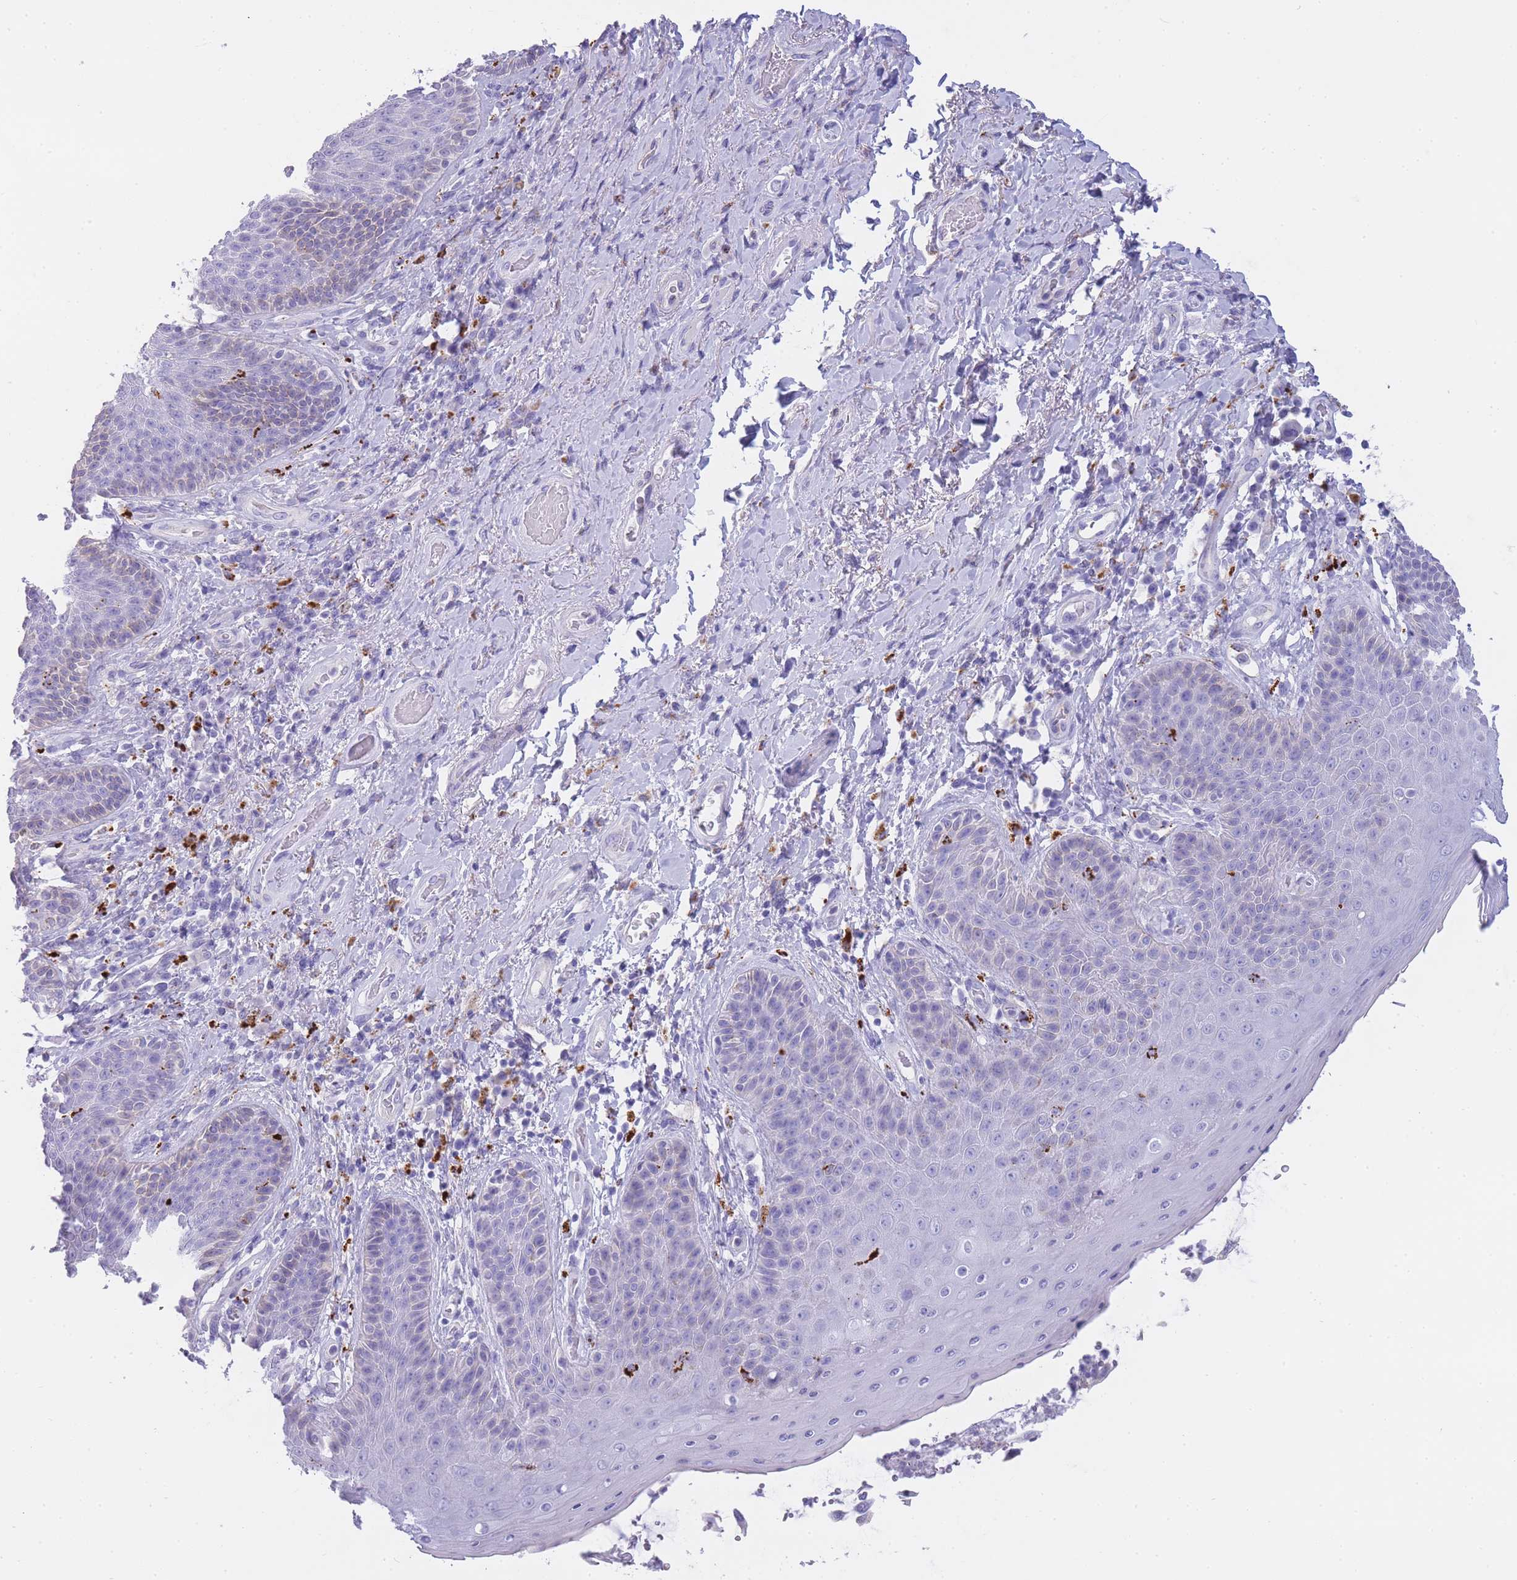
{"staining": {"intensity": "negative", "quantity": "none", "location": "none"}, "tissue": "skin", "cell_type": "Epidermal cells", "image_type": "normal", "snomed": [{"axis": "morphology", "description": "Normal tissue, NOS"}, {"axis": "topography", "description": "Anal"}], "caption": "A high-resolution histopathology image shows IHC staining of benign skin, which demonstrates no significant expression in epidermal cells. The staining is performed using DAB (3,3'-diaminobenzidine) brown chromogen with nuclei counter-stained in using hematoxylin.", "gene": "GAA", "patient": {"sex": "female", "age": 89}}